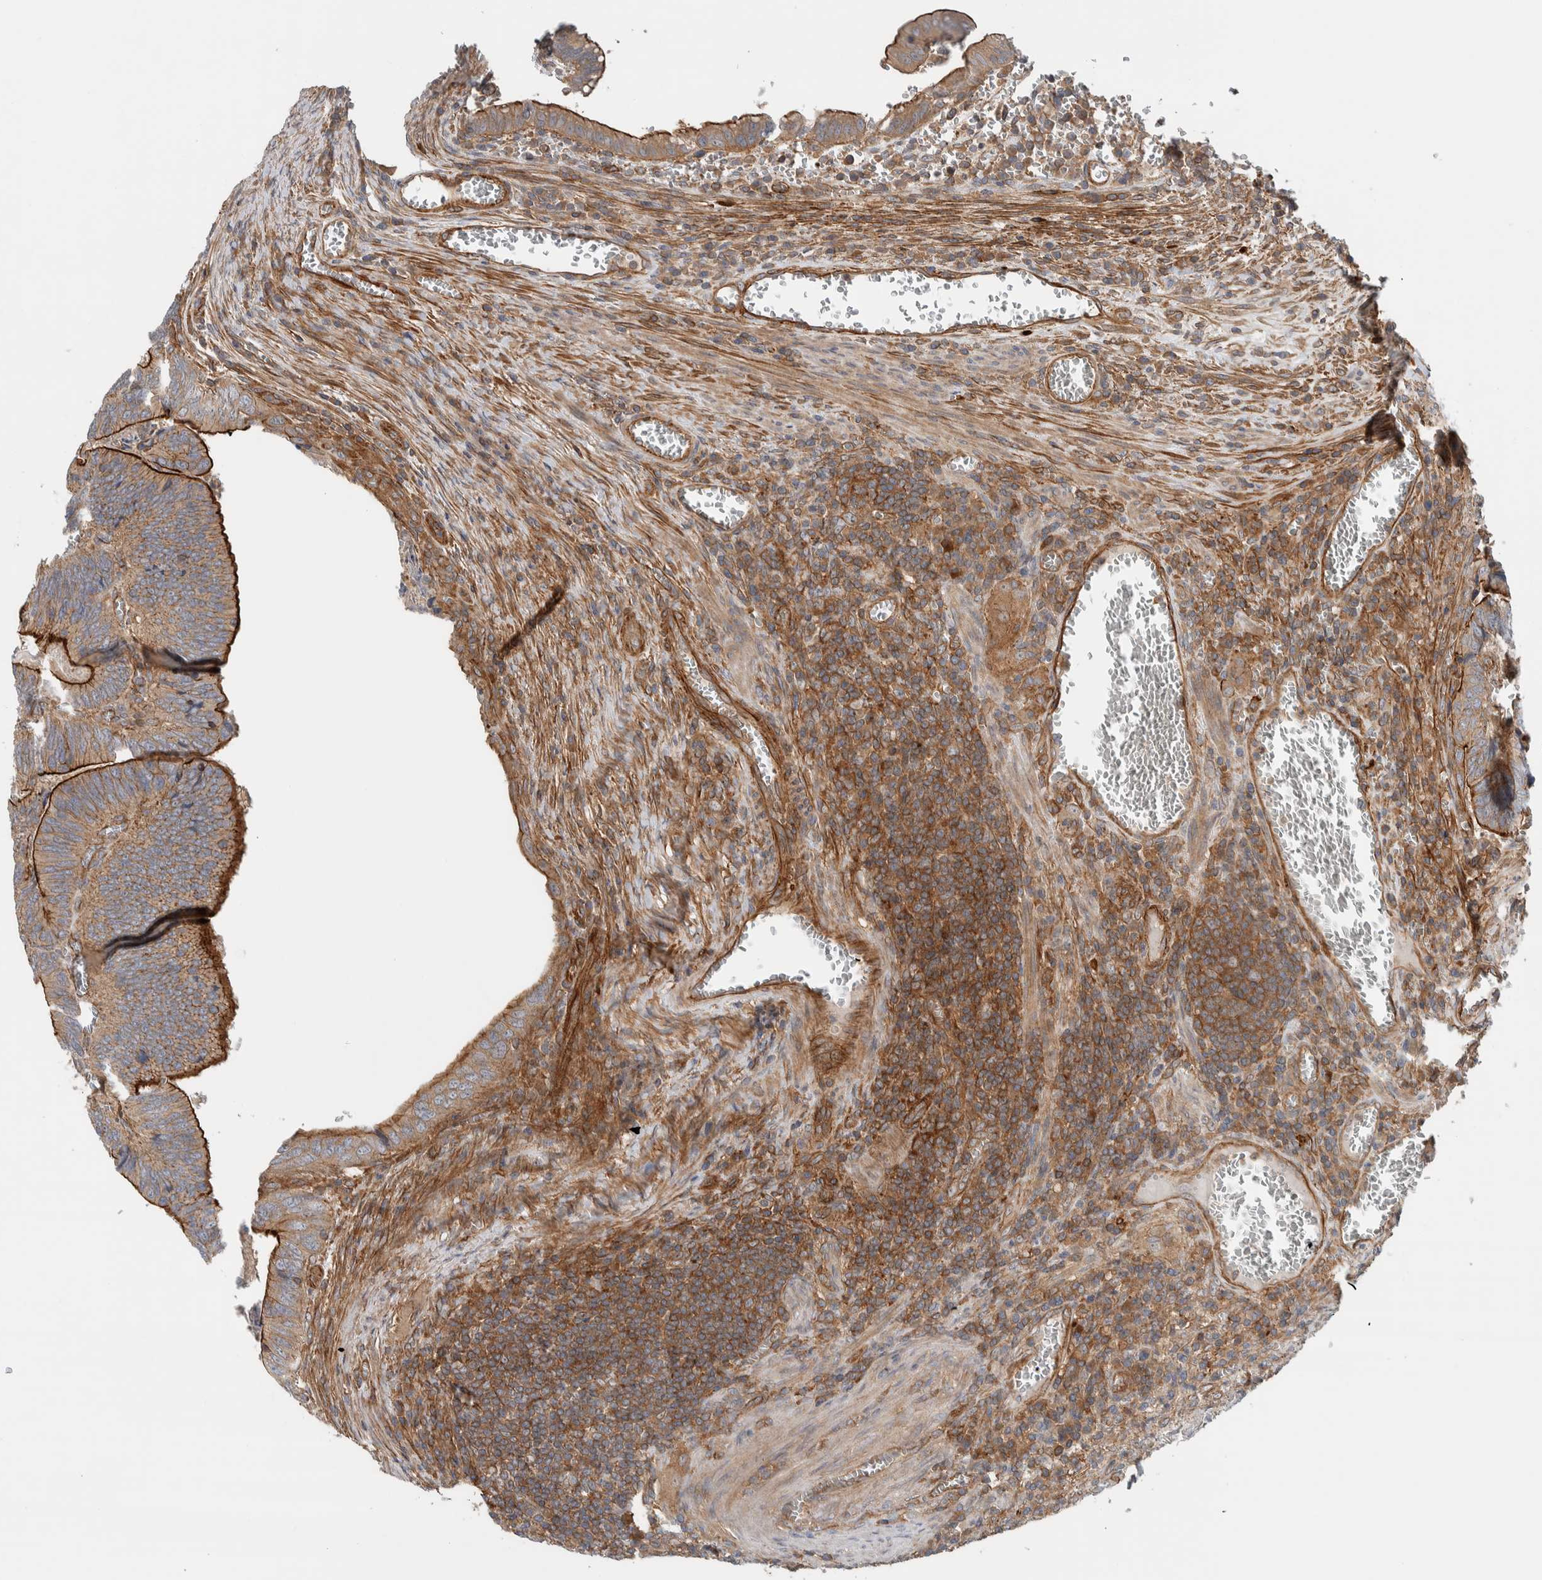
{"staining": {"intensity": "strong", "quantity": "25%-75%", "location": "cytoplasmic/membranous"}, "tissue": "colorectal cancer", "cell_type": "Tumor cells", "image_type": "cancer", "snomed": [{"axis": "morphology", "description": "Inflammation, NOS"}, {"axis": "morphology", "description": "Adenocarcinoma, NOS"}, {"axis": "topography", "description": "Colon"}], "caption": "A brown stain labels strong cytoplasmic/membranous positivity of a protein in colorectal cancer (adenocarcinoma) tumor cells.", "gene": "MPRIP", "patient": {"sex": "male", "age": 72}}